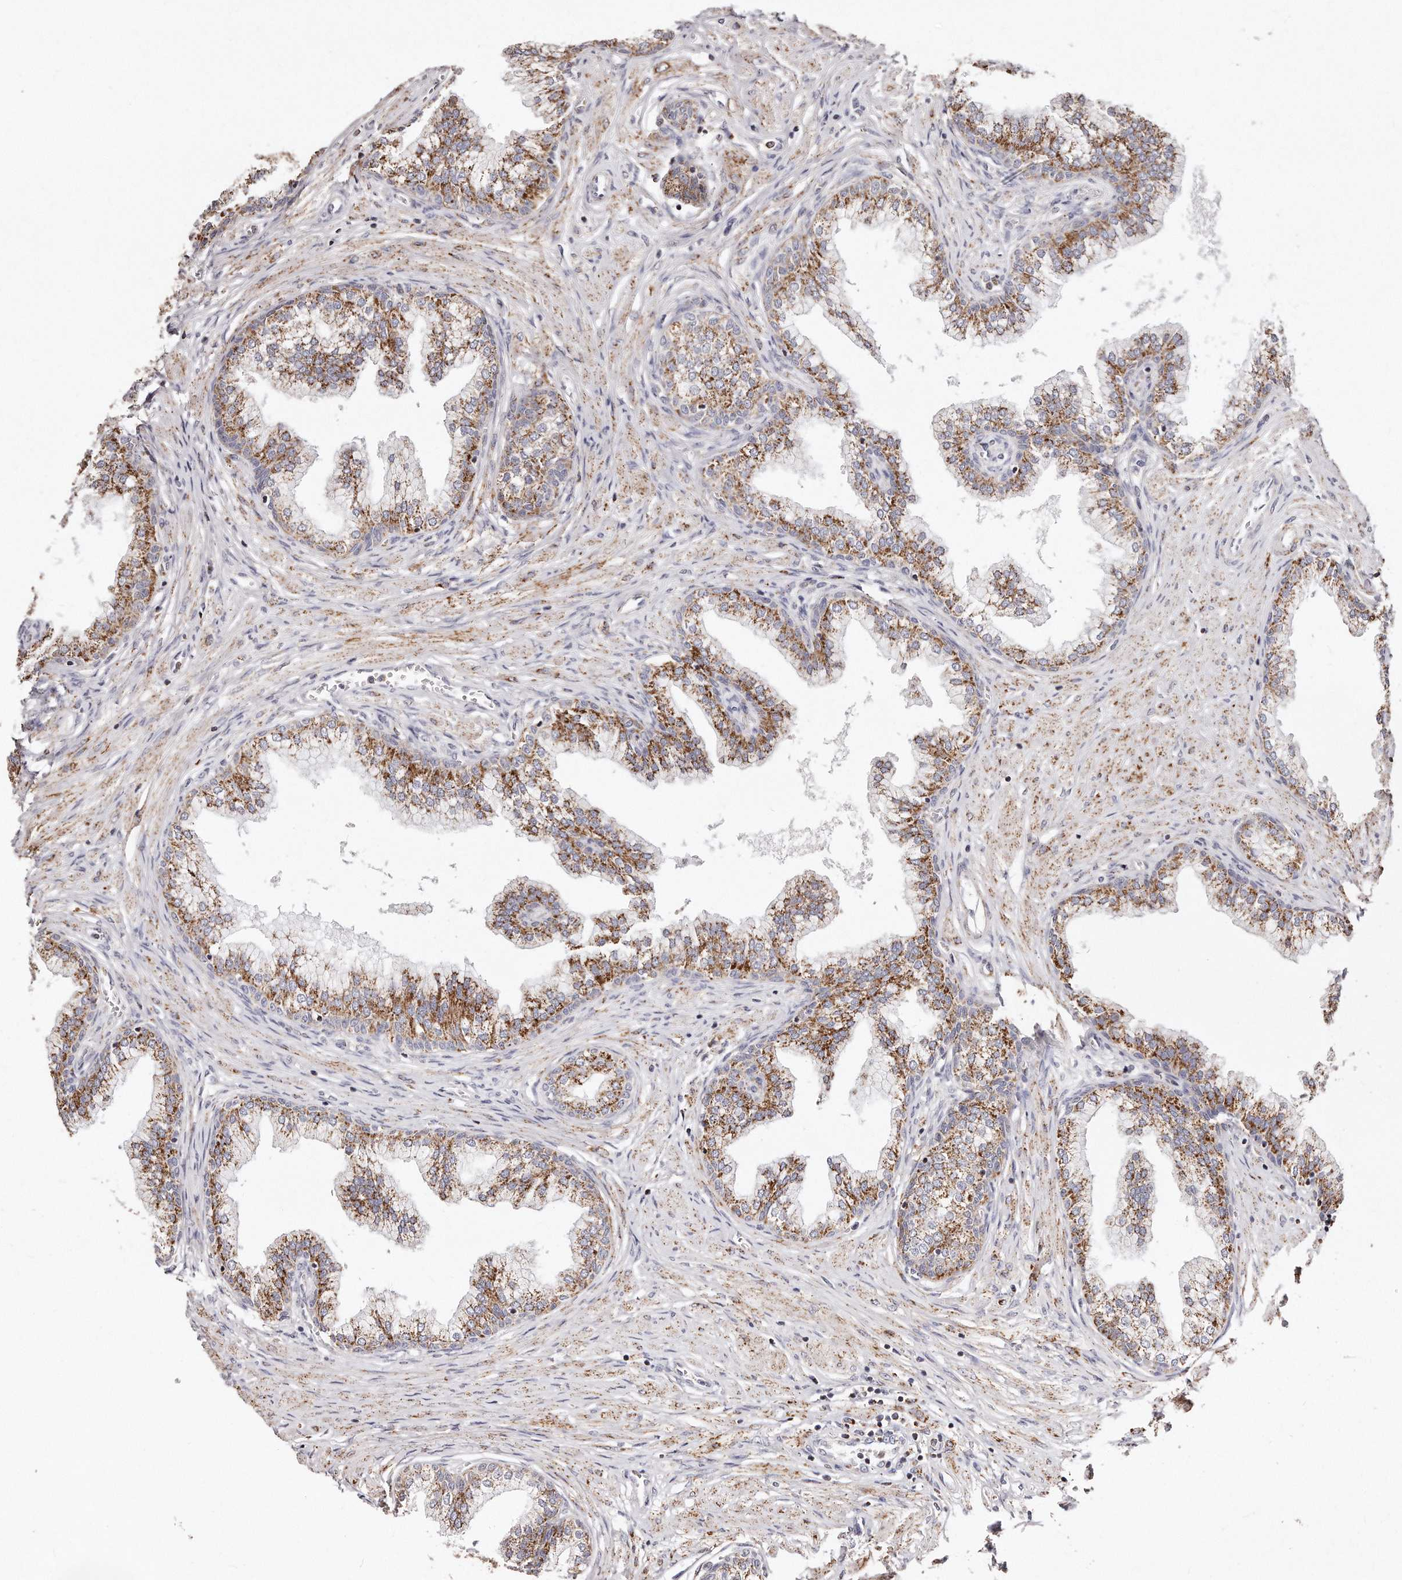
{"staining": {"intensity": "strong", "quantity": ">75%", "location": "cytoplasmic/membranous"}, "tissue": "prostate", "cell_type": "Glandular cells", "image_type": "normal", "snomed": [{"axis": "morphology", "description": "Normal tissue, NOS"}, {"axis": "morphology", "description": "Urothelial carcinoma, Low grade"}, {"axis": "topography", "description": "Urinary bladder"}, {"axis": "topography", "description": "Prostate"}], "caption": "This histopathology image reveals immunohistochemistry (IHC) staining of benign prostate, with high strong cytoplasmic/membranous staining in approximately >75% of glandular cells.", "gene": "RTKN", "patient": {"sex": "male", "age": 60}}